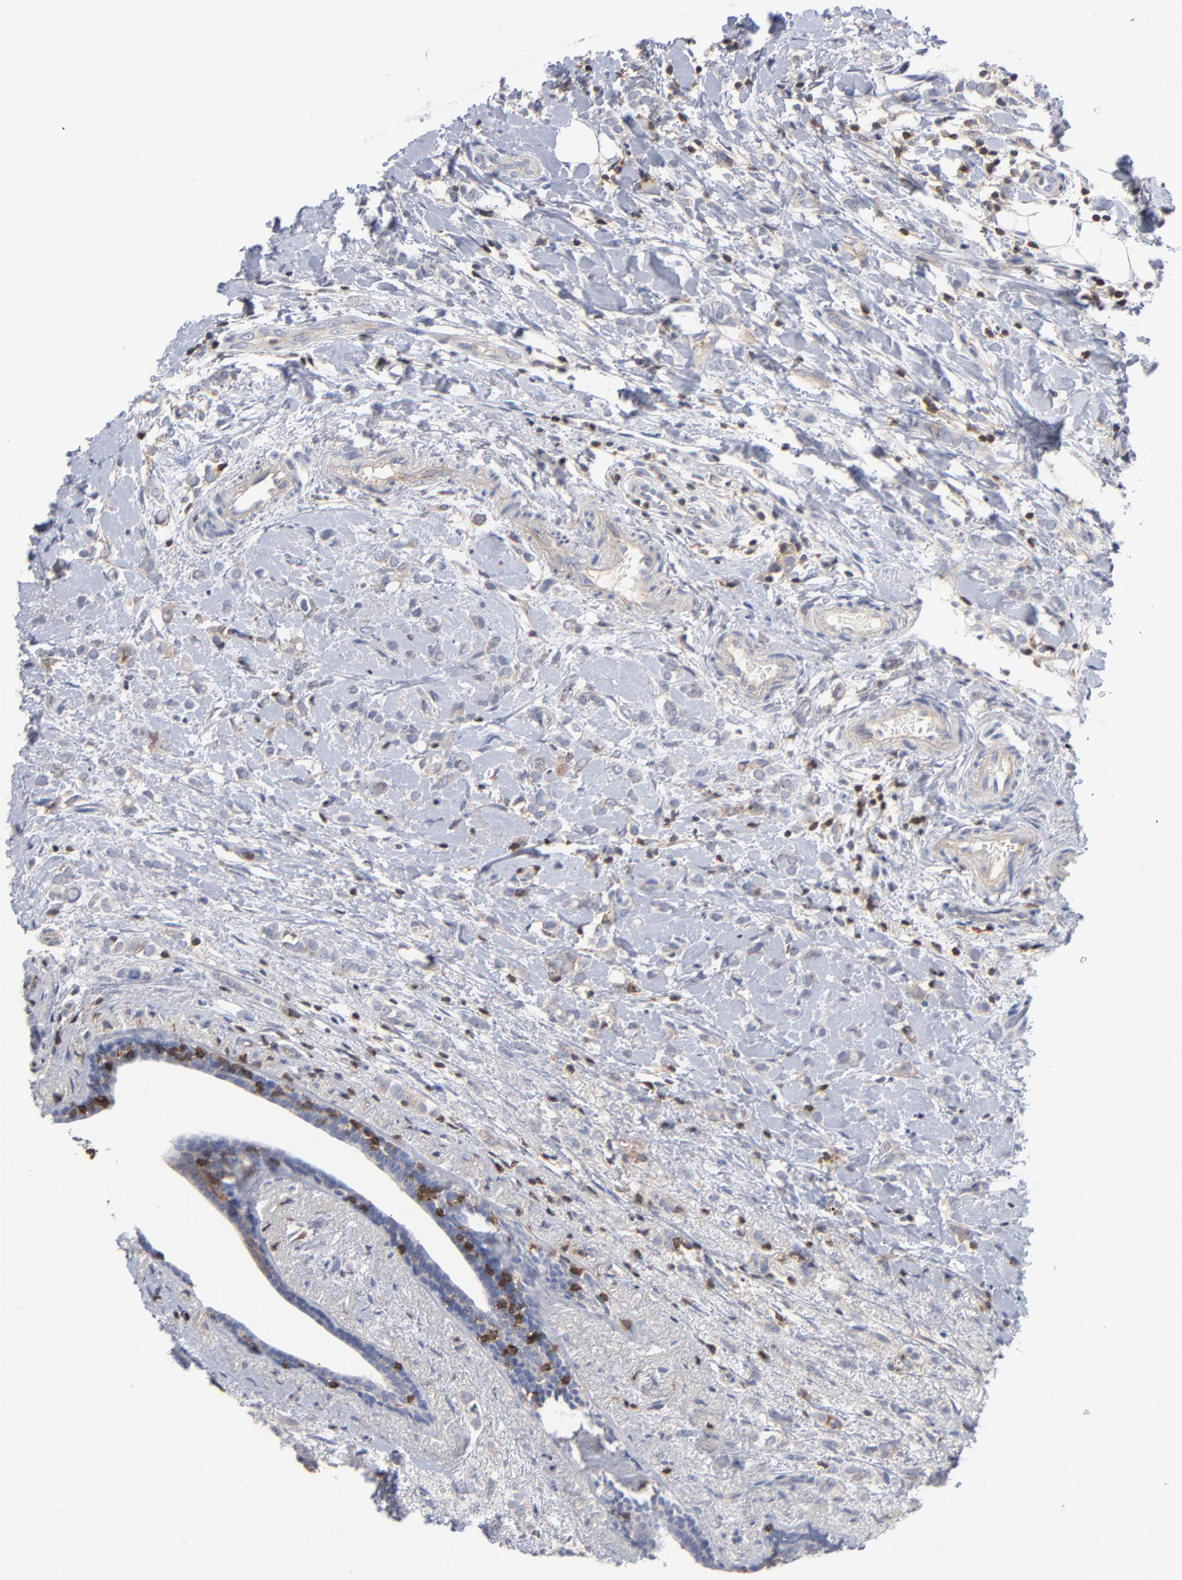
{"staining": {"intensity": "weak", "quantity": "<25%", "location": "cytoplasmic/membranous"}, "tissue": "breast cancer", "cell_type": "Tumor cells", "image_type": "cancer", "snomed": [{"axis": "morphology", "description": "Normal tissue, NOS"}, {"axis": "morphology", "description": "Lobular carcinoma"}, {"axis": "topography", "description": "Breast"}], "caption": "Tumor cells show no significant staining in breast lobular carcinoma. The staining was performed using DAB (3,3'-diaminobenzidine) to visualize the protein expression in brown, while the nuclei were stained in blue with hematoxylin (Magnification: 20x).", "gene": "PDLIM2", "patient": {"sex": "female", "age": 47}}